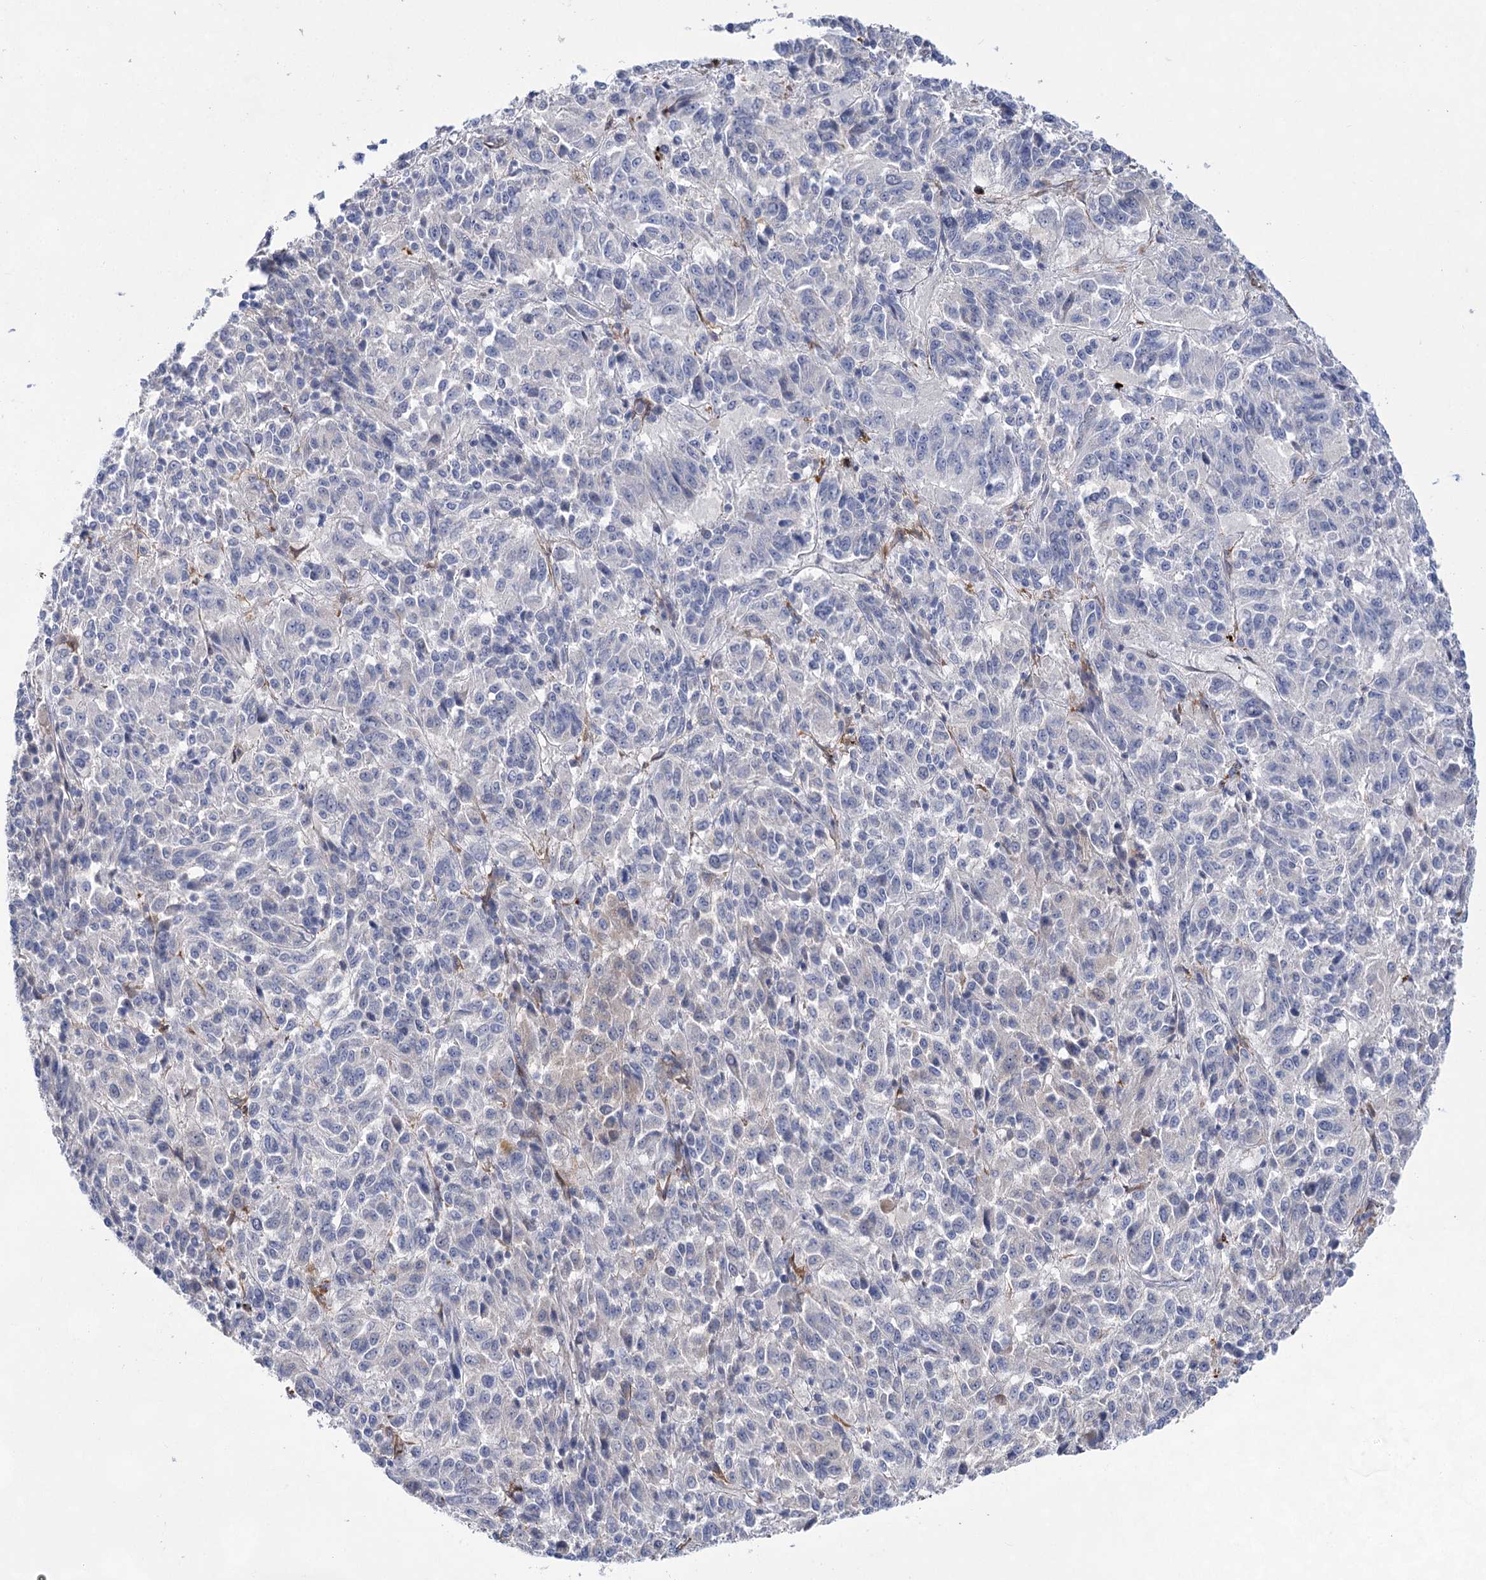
{"staining": {"intensity": "negative", "quantity": "none", "location": "none"}, "tissue": "melanoma", "cell_type": "Tumor cells", "image_type": "cancer", "snomed": [{"axis": "morphology", "description": "Malignant melanoma, Metastatic site"}, {"axis": "topography", "description": "Lung"}], "caption": "An immunohistochemistry histopathology image of melanoma is shown. There is no staining in tumor cells of melanoma.", "gene": "UGDH", "patient": {"sex": "male", "age": 64}}